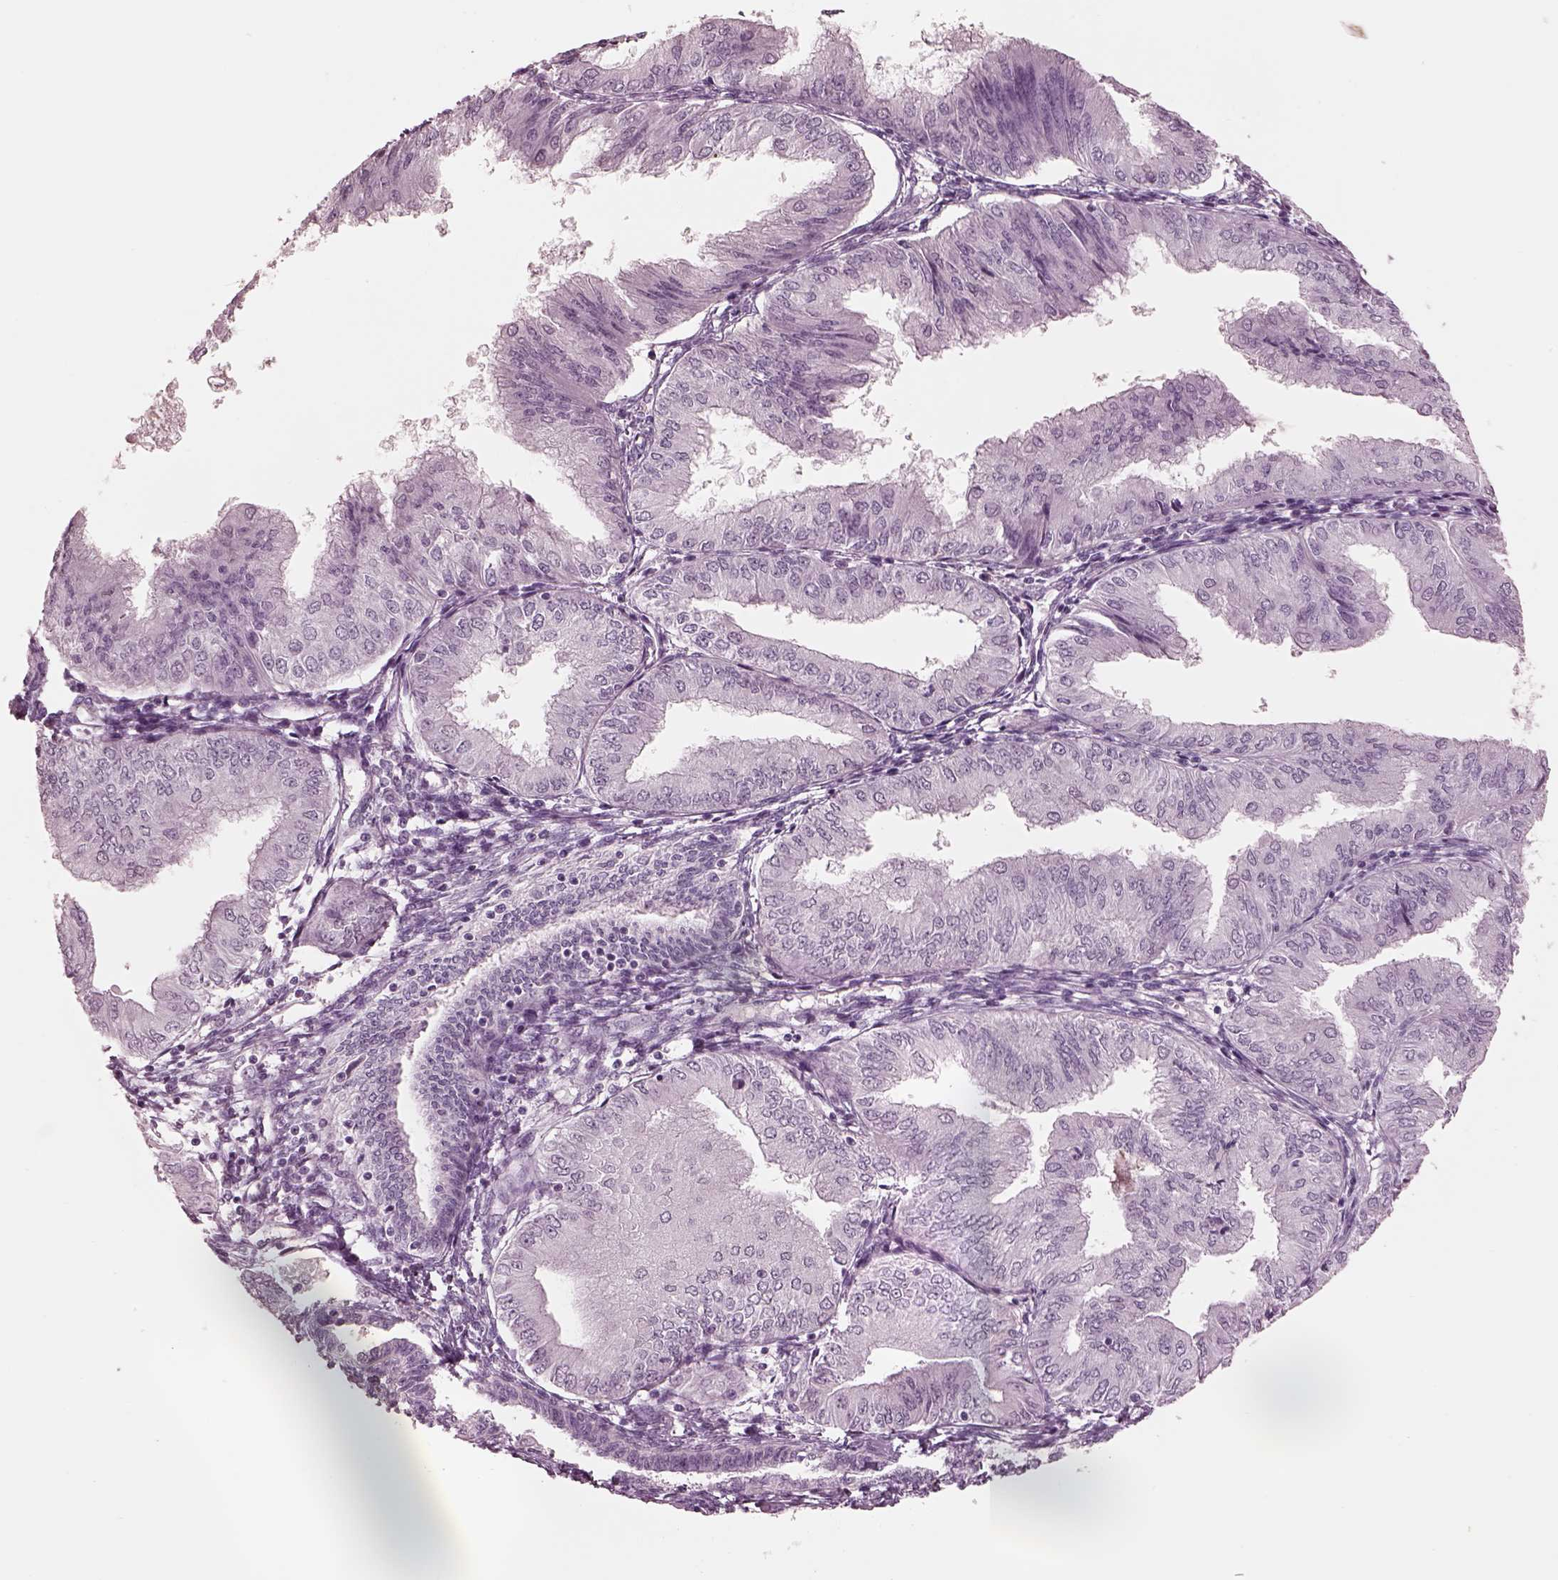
{"staining": {"intensity": "negative", "quantity": "none", "location": "none"}, "tissue": "endometrial cancer", "cell_type": "Tumor cells", "image_type": "cancer", "snomed": [{"axis": "morphology", "description": "Adenocarcinoma, NOS"}, {"axis": "topography", "description": "Endometrium"}], "caption": "The histopathology image demonstrates no significant staining in tumor cells of endometrial cancer (adenocarcinoma).", "gene": "GARIN4", "patient": {"sex": "female", "age": 53}}